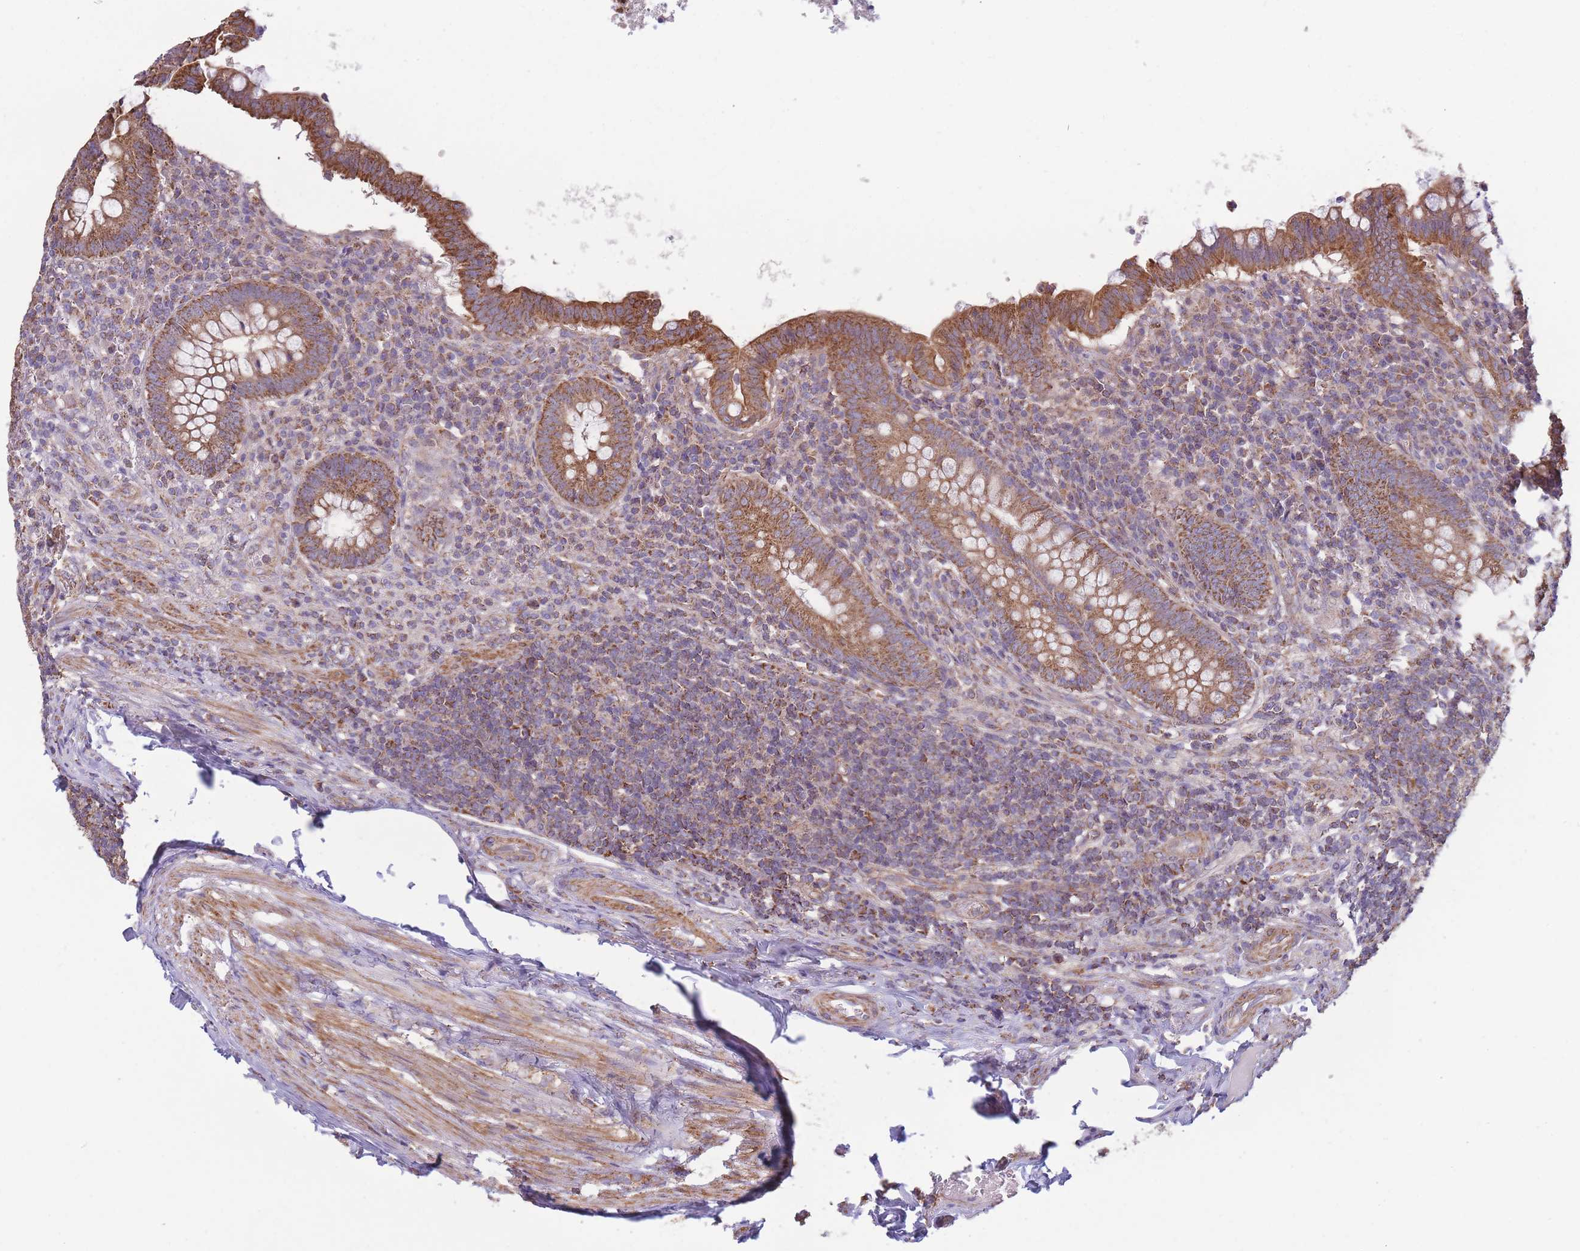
{"staining": {"intensity": "strong", "quantity": ">75%", "location": "cytoplasmic/membranous"}, "tissue": "appendix", "cell_type": "Glandular cells", "image_type": "normal", "snomed": [{"axis": "morphology", "description": "Normal tissue, NOS"}, {"axis": "topography", "description": "Appendix"}], "caption": "A micrograph of appendix stained for a protein exhibits strong cytoplasmic/membranous brown staining in glandular cells.", "gene": "KIF16B", "patient": {"sex": "male", "age": 83}}